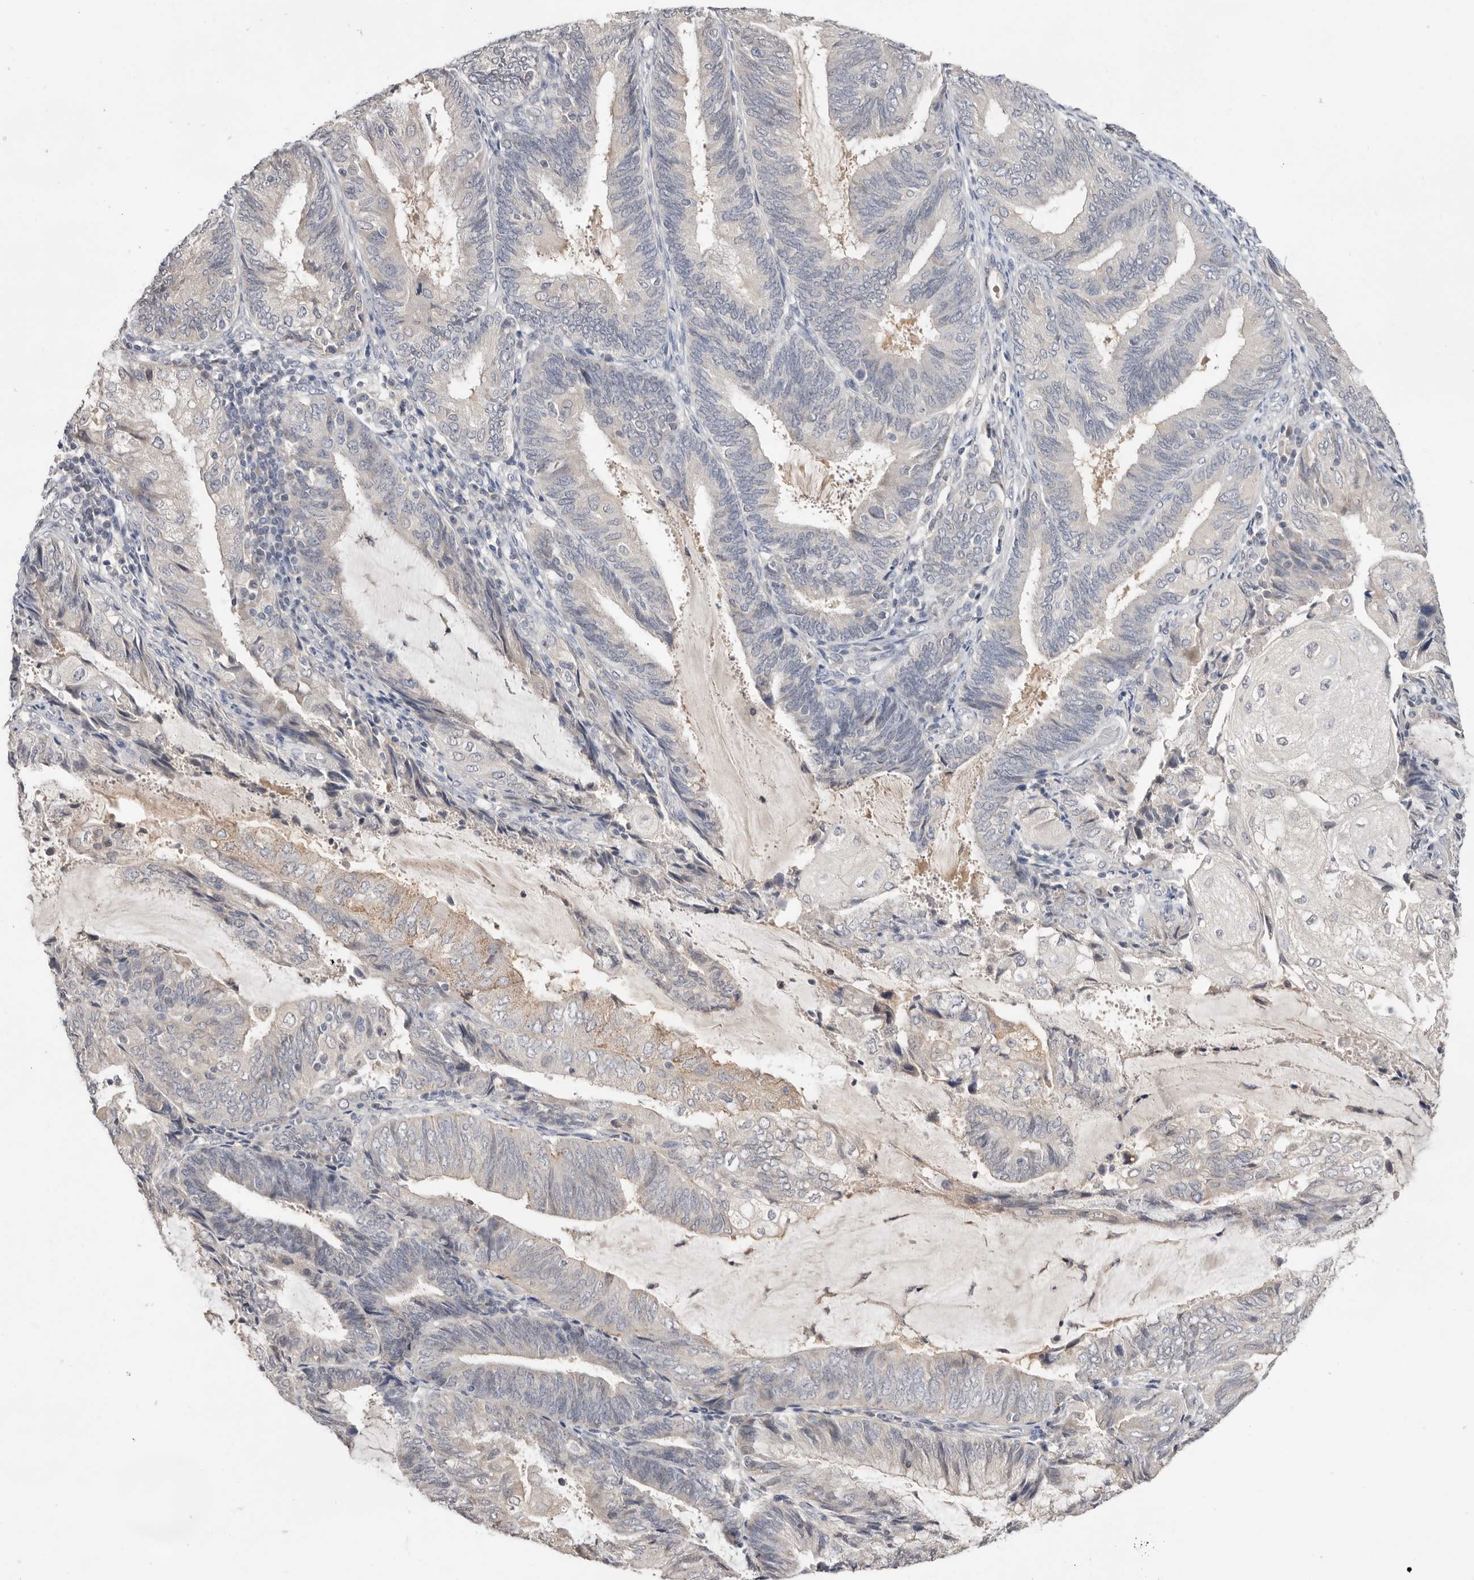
{"staining": {"intensity": "negative", "quantity": "none", "location": "none"}, "tissue": "endometrial cancer", "cell_type": "Tumor cells", "image_type": "cancer", "snomed": [{"axis": "morphology", "description": "Adenocarcinoma, NOS"}, {"axis": "topography", "description": "Endometrium"}], "caption": "Immunohistochemistry of endometrial adenocarcinoma displays no expression in tumor cells.", "gene": "DOP1A", "patient": {"sex": "female", "age": 81}}